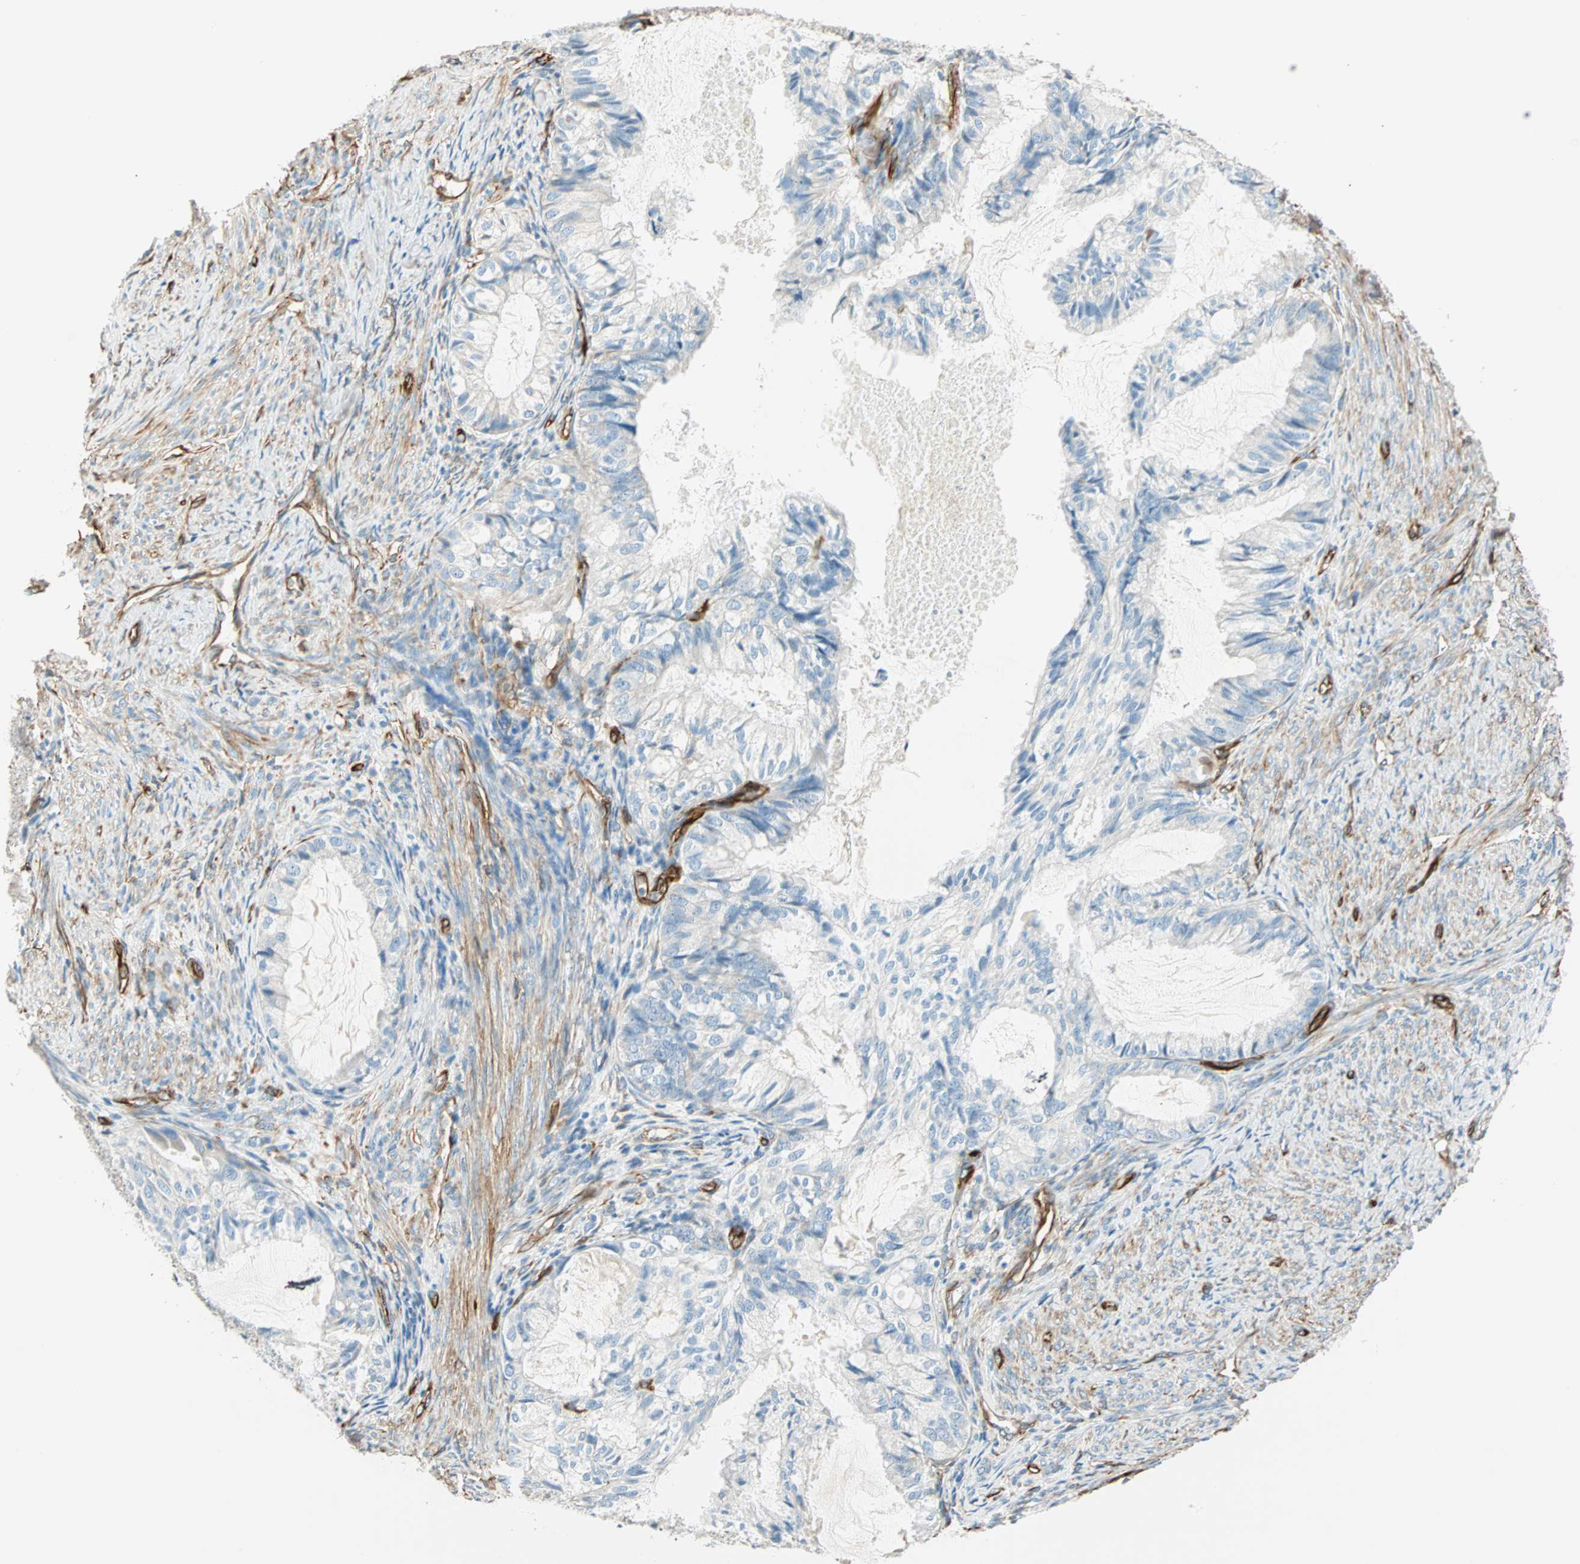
{"staining": {"intensity": "negative", "quantity": "none", "location": "none"}, "tissue": "cervical cancer", "cell_type": "Tumor cells", "image_type": "cancer", "snomed": [{"axis": "morphology", "description": "Normal tissue, NOS"}, {"axis": "morphology", "description": "Adenocarcinoma, NOS"}, {"axis": "topography", "description": "Cervix"}, {"axis": "topography", "description": "Endometrium"}], "caption": "The micrograph displays no significant staining in tumor cells of cervical cancer (adenocarcinoma).", "gene": "NES", "patient": {"sex": "female", "age": 86}}